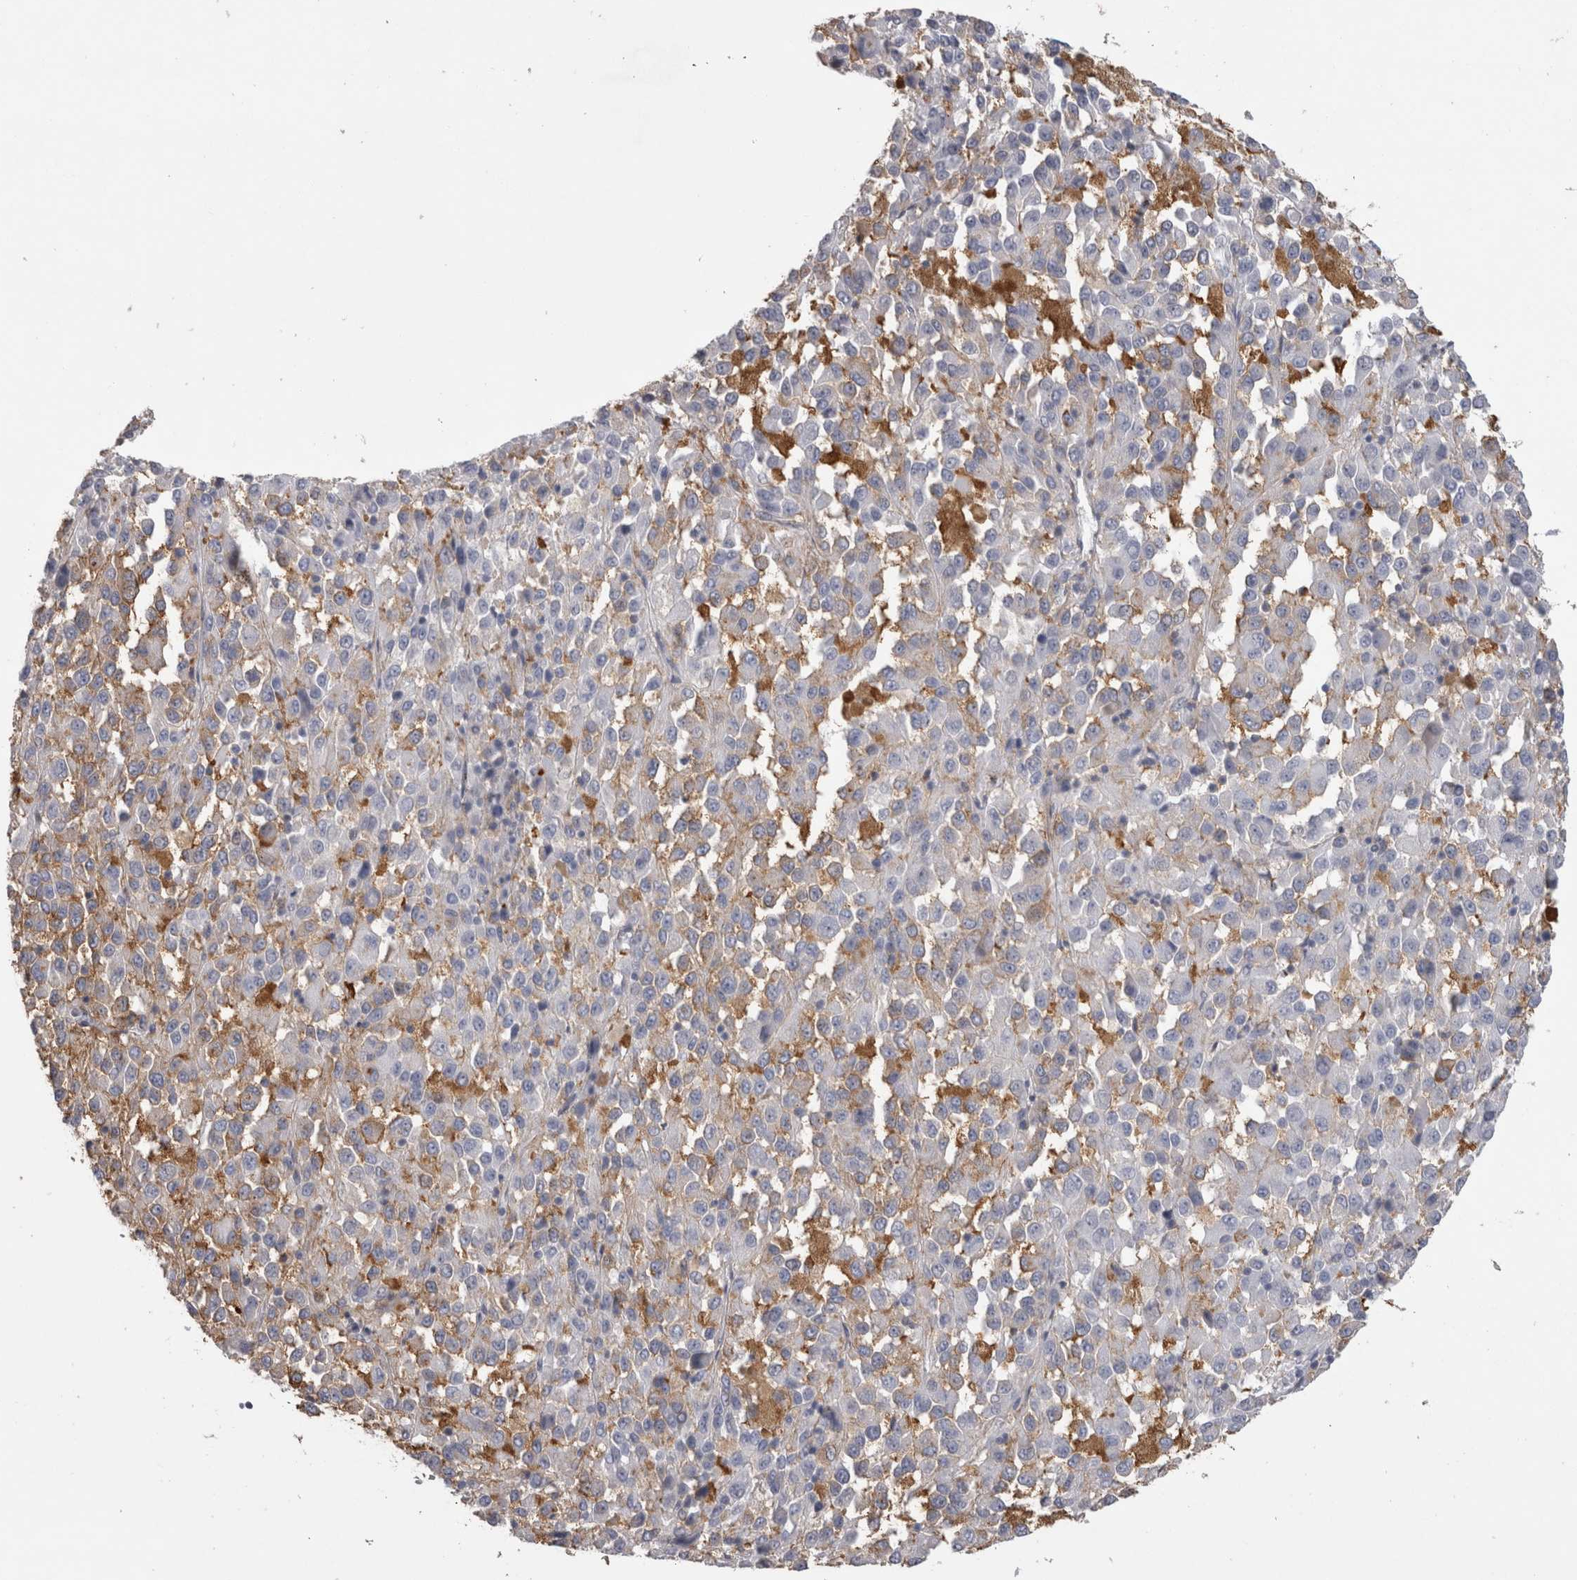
{"staining": {"intensity": "weak", "quantity": "25%-75%", "location": "cytoplasmic/membranous"}, "tissue": "melanoma", "cell_type": "Tumor cells", "image_type": "cancer", "snomed": [{"axis": "morphology", "description": "Malignant melanoma, Metastatic site"}, {"axis": "topography", "description": "Lung"}], "caption": "Immunohistochemistry (DAB) staining of melanoma demonstrates weak cytoplasmic/membranous protein expression in about 25%-75% of tumor cells. Nuclei are stained in blue.", "gene": "ATXN3", "patient": {"sex": "male", "age": 64}}